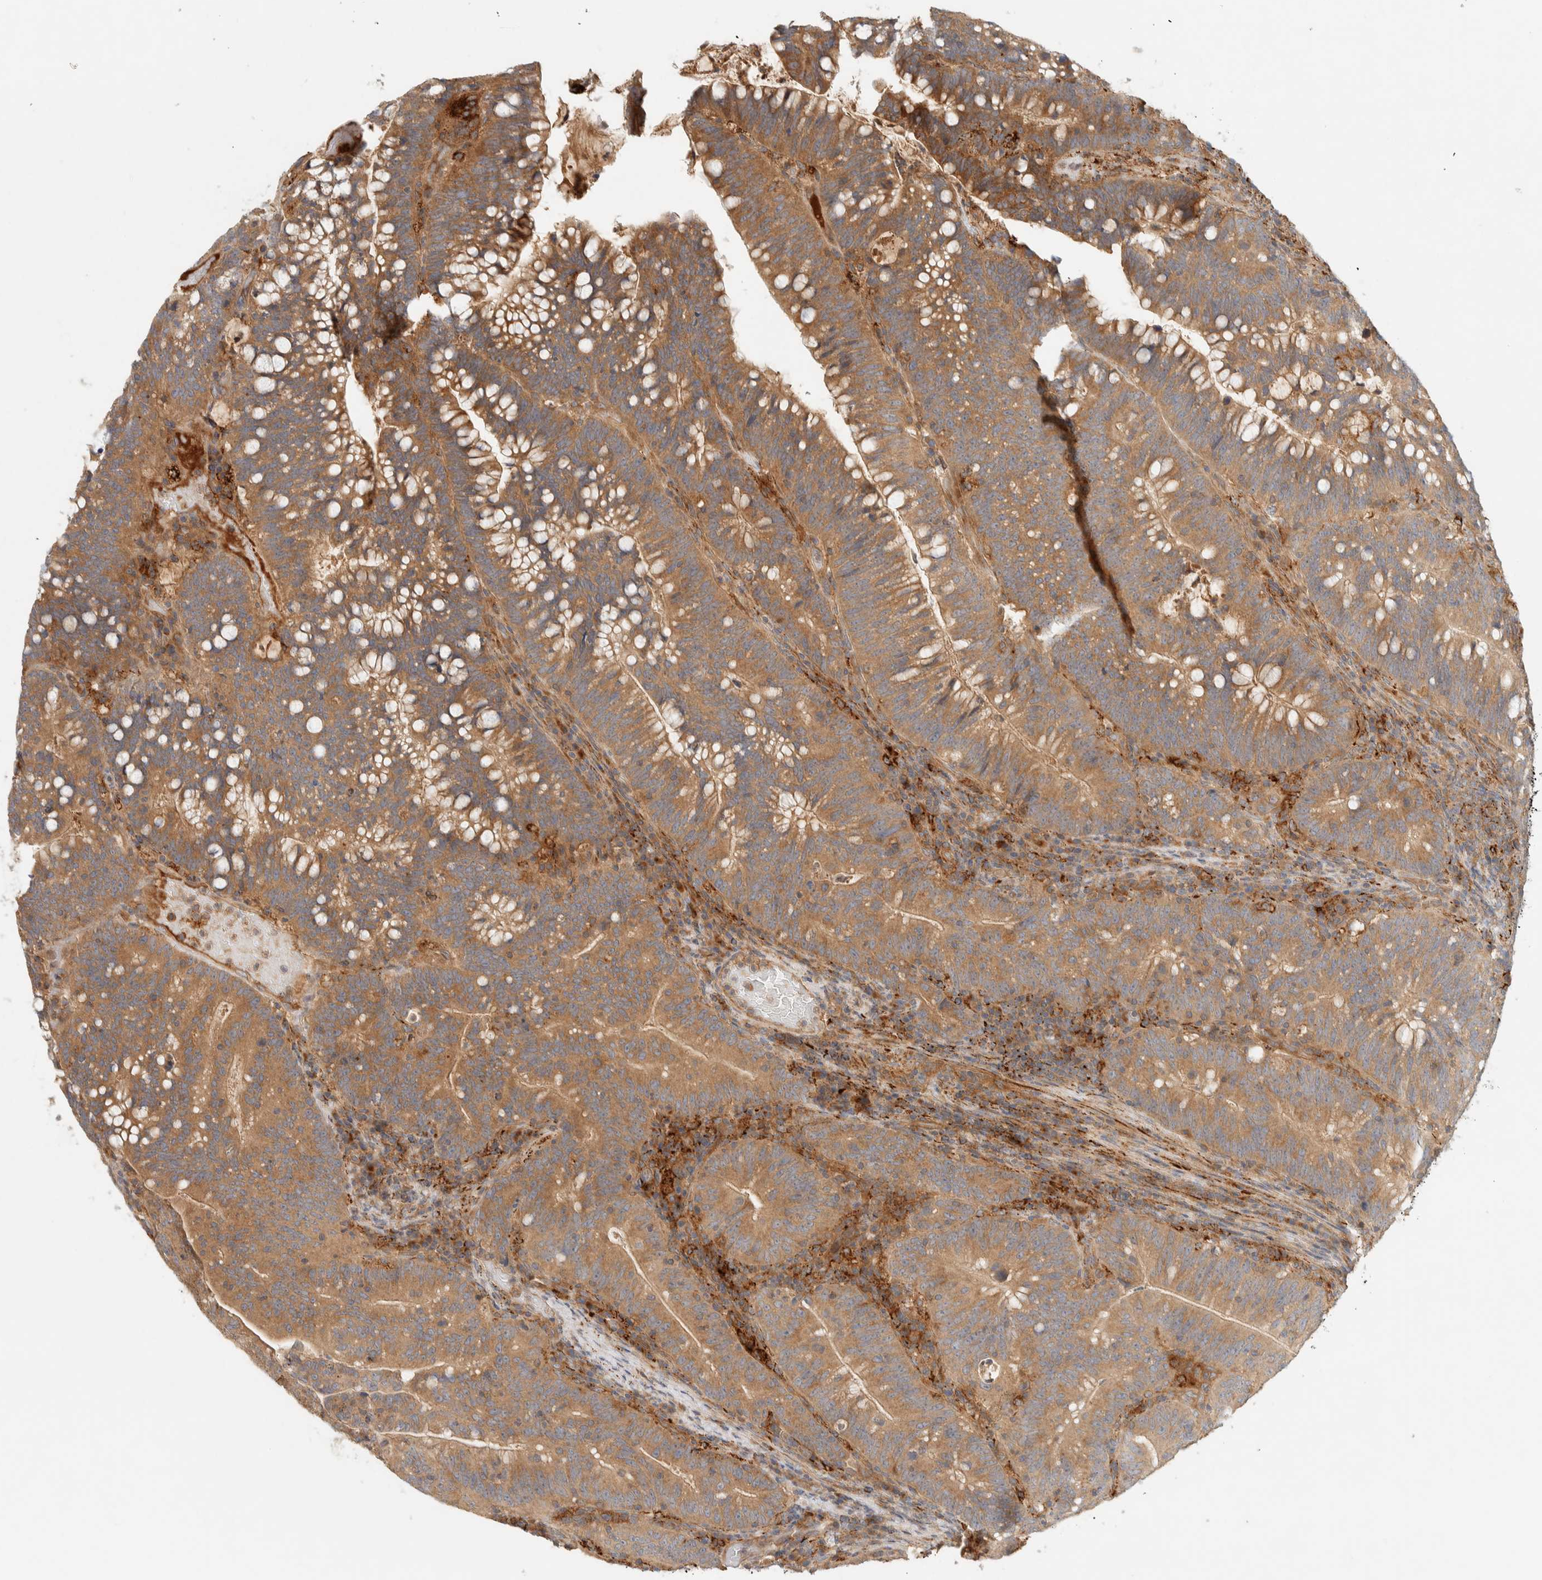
{"staining": {"intensity": "moderate", "quantity": ">75%", "location": "cytoplasmic/membranous"}, "tissue": "colorectal cancer", "cell_type": "Tumor cells", "image_type": "cancer", "snomed": [{"axis": "morphology", "description": "Adenocarcinoma, NOS"}, {"axis": "topography", "description": "Colon"}], "caption": "Protein expression analysis of human adenocarcinoma (colorectal) reveals moderate cytoplasmic/membranous staining in about >75% of tumor cells.", "gene": "FAM167A", "patient": {"sex": "female", "age": 66}}